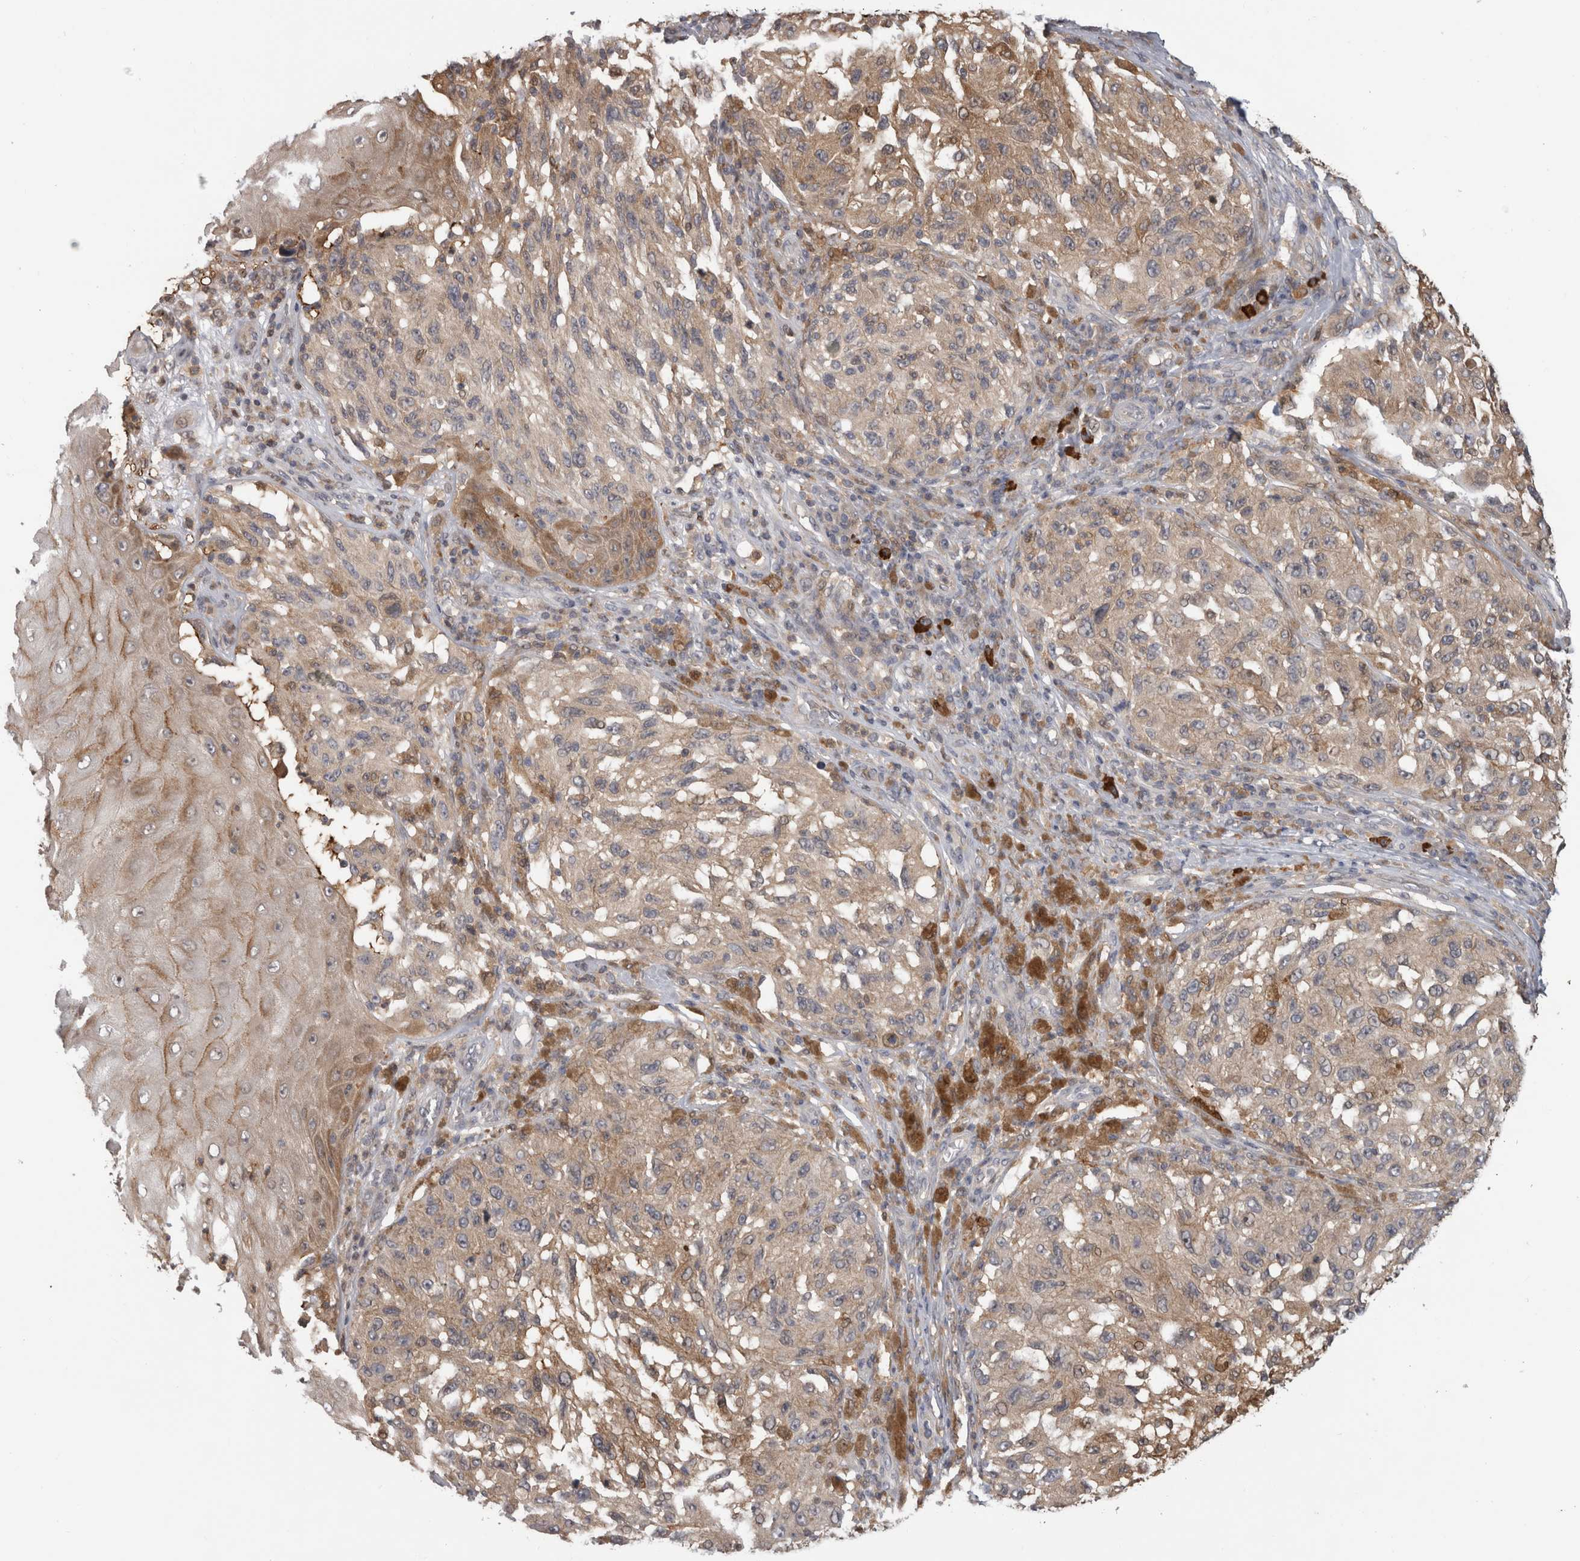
{"staining": {"intensity": "weak", "quantity": ">75%", "location": "cytoplasmic/membranous"}, "tissue": "melanoma", "cell_type": "Tumor cells", "image_type": "cancer", "snomed": [{"axis": "morphology", "description": "Malignant melanoma, NOS"}, {"axis": "topography", "description": "Skin"}], "caption": "Tumor cells demonstrate weak cytoplasmic/membranous expression in approximately >75% of cells in melanoma. The staining was performed using DAB (3,3'-diaminobenzidine) to visualize the protein expression in brown, while the nuclei were stained in blue with hematoxylin (Magnification: 20x).", "gene": "USH1G", "patient": {"sex": "female", "age": 73}}